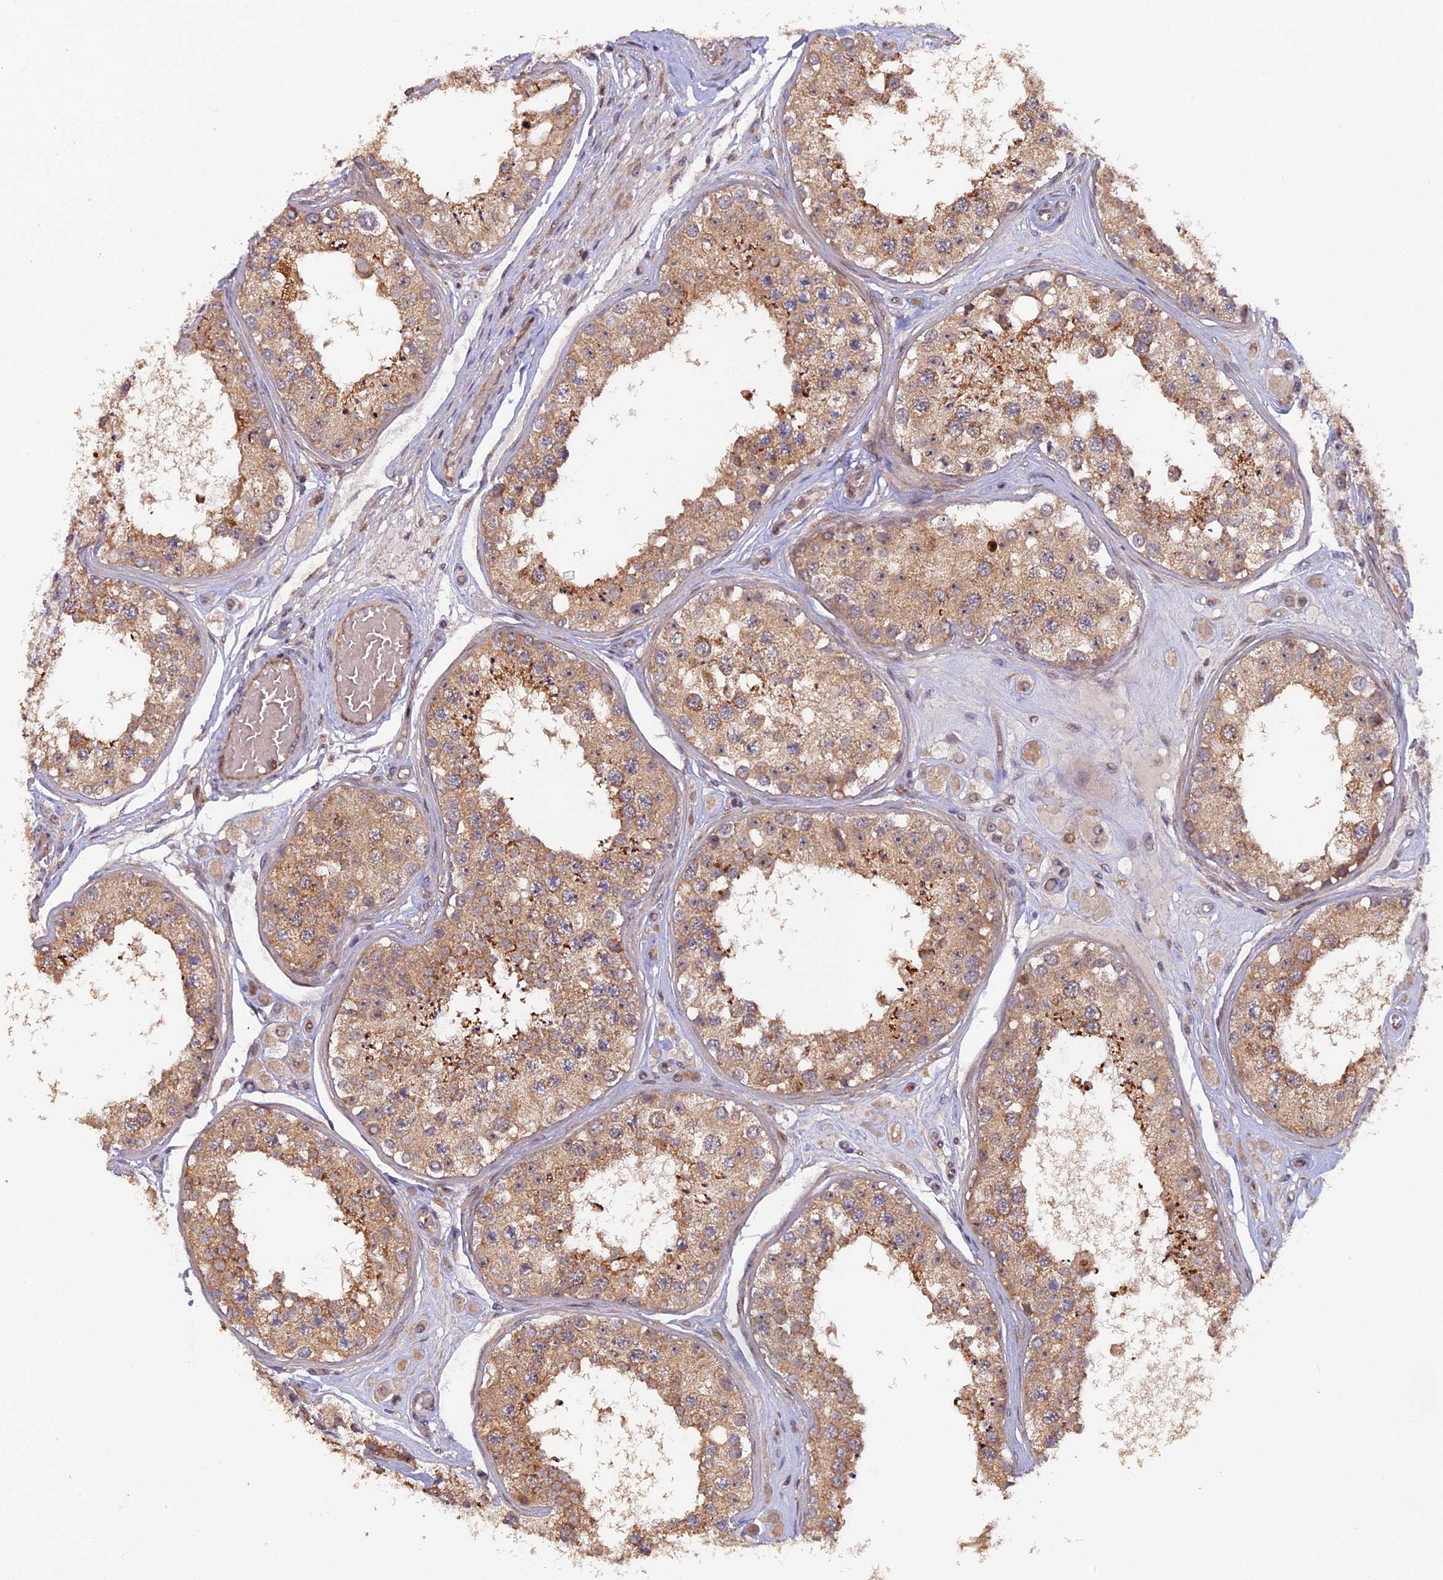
{"staining": {"intensity": "moderate", "quantity": ">75%", "location": "cytoplasmic/membranous"}, "tissue": "testis", "cell_type": "Cells in seminiferous ducts", "image_type": "normal", "snomed": [{"axis": "morphology", "description": "Normal tissue, NOS"}, {"axis": "topography", "description": "Testis"}], "caption": "Protein analysis of normal testis demonstrates moderate cytoplasmic/membranous staining in about >75% of cells in seminiferous ducts. (IHC, brightfield microscopy, high magnification).", "gene": "FERMT1", "patient": {"sex": "male", "age": 25}}